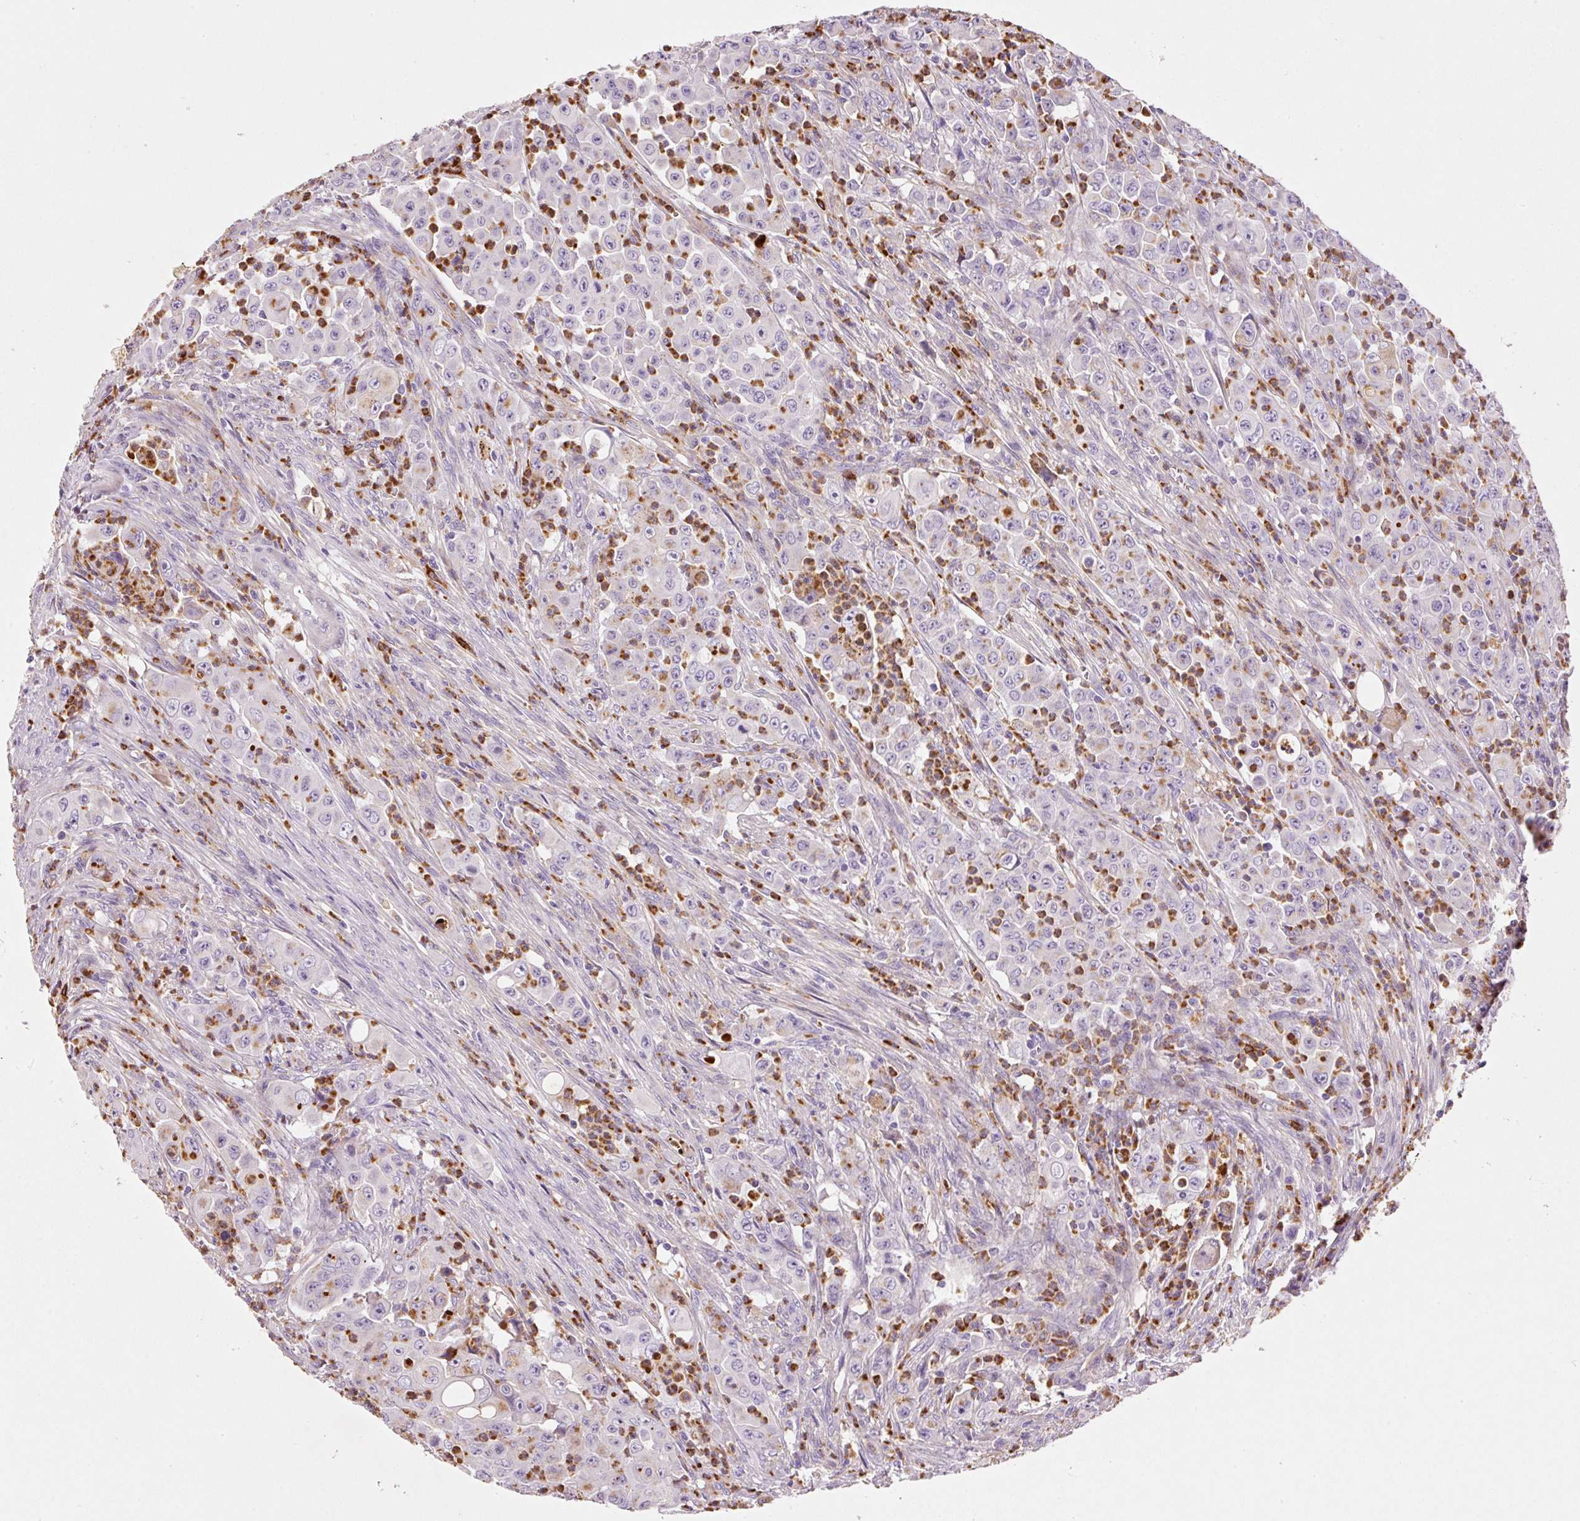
{"staining": {"intensity": "negative", "quantity": "none", "location": "none"}, "tissue": "colorectal cancer", "cell_type": "Tumor cells", "image_type": "cancer", "snomed": [{"axis": "morphology", "description": "Adenocarcinoma, NOS"}, {"axis": "topography", "description": "Colon"}], "caption": "An image of human adenocarcinoma (colorectal) is negative for staining in tumor cells.", "gene": "TMC8", "patient": {"sex": "male", "age": 51}}